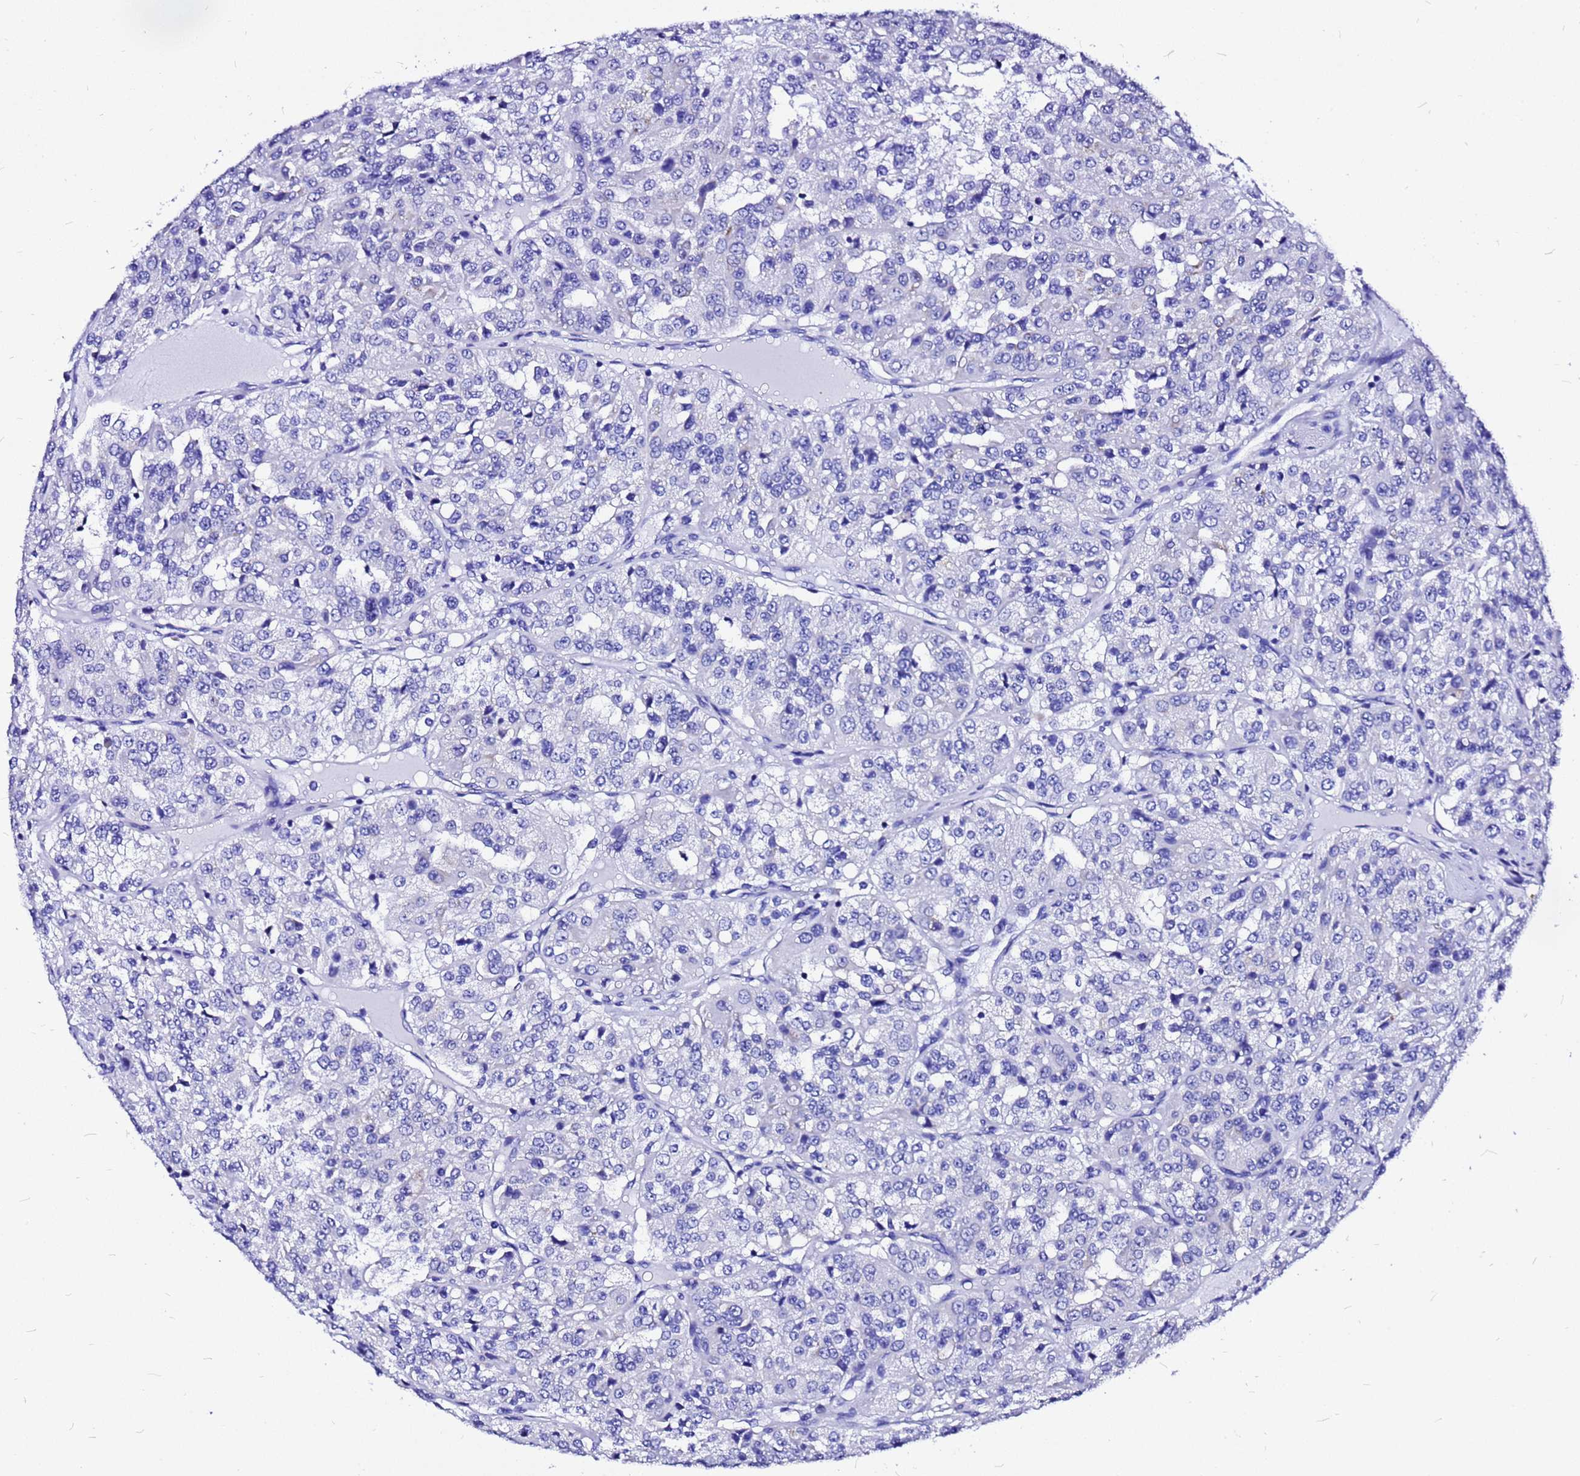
{"staining": {"intensity": "negative", "quantity": "none", "location": "none"}, "tissue": "renal cancer", "cell_type": "Tumor cells", "image_type": "cancer", "snomed": [{"axis": "morphology", "description": "Adenocarcinoma, NOS"}, {"axis": "topography", "description": "Kidney"}], "caption": "Renal cancer (adenocarcinoma) was stained to show a protein in brown. There is no significant positivity in tumor cells. The staining was performed using DAB to visualize the protein expression in brown, while the nuclei were stained in blue with hematoxylin (Magnification: 20x).", "gene": "HERC4", "patient": {"sex": "female", "age": 63}}